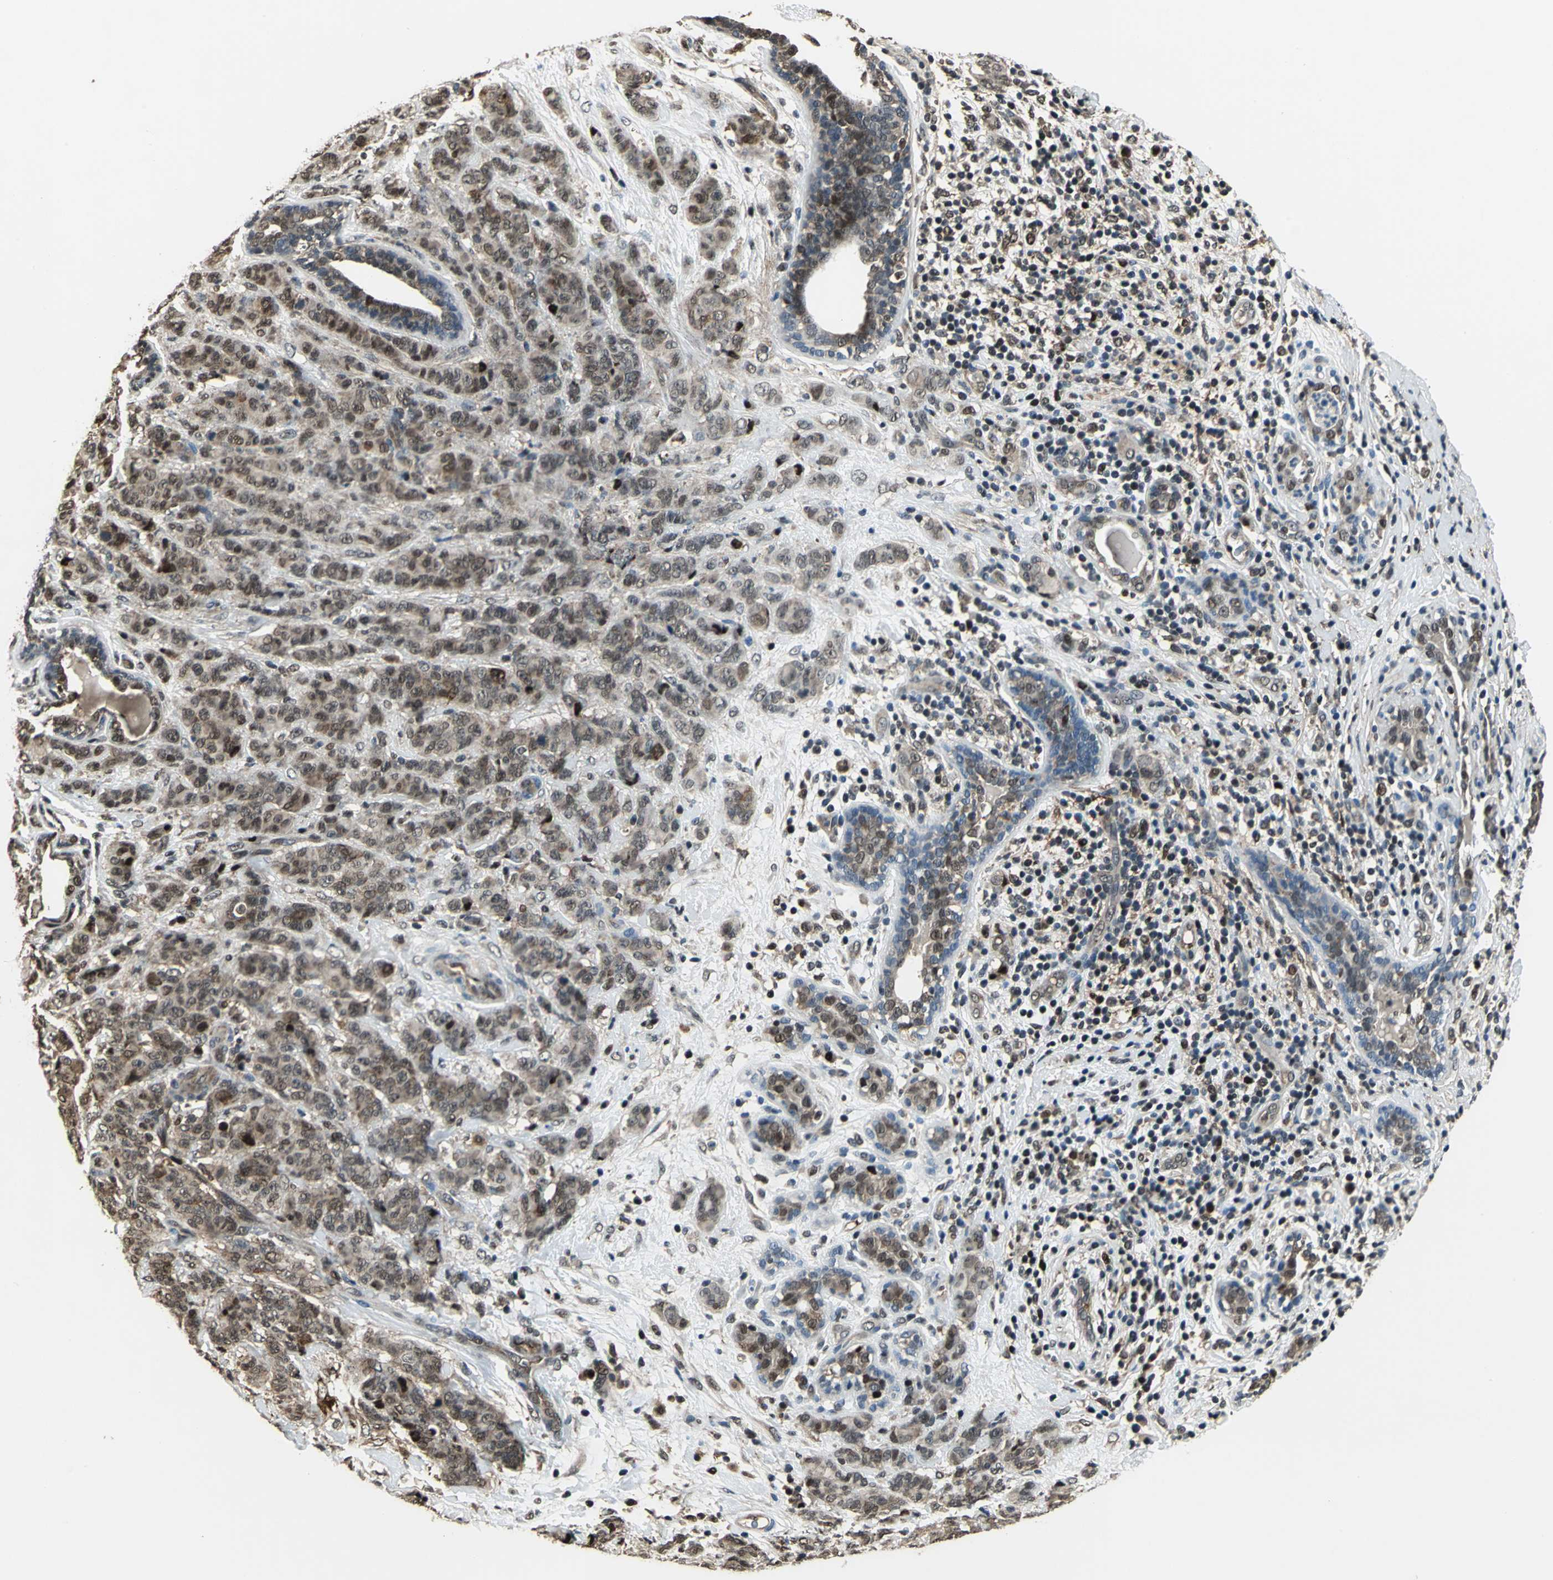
{"staining": {"intensity": "moderate", "quantity": ">75%", "location": "nuclear"}, "tissue": "breast cancer", "cell_type": "Tumor cells", "image_type": "cancer", "snomed": [{"axis": "morphology", "description": "Duct carcinoma"}, {"axis": "topography", "description": "Breast"}], "caption": "This photomicrograph exhibits immunohistochemistry (IHC) staining of invasive ductal carcinoma (breast), with medium moderate nuclear expression in approximately >75% of tumor cells.", "gene": "MIS18BP1", "patient": {"sex": "female", "age": 40}}